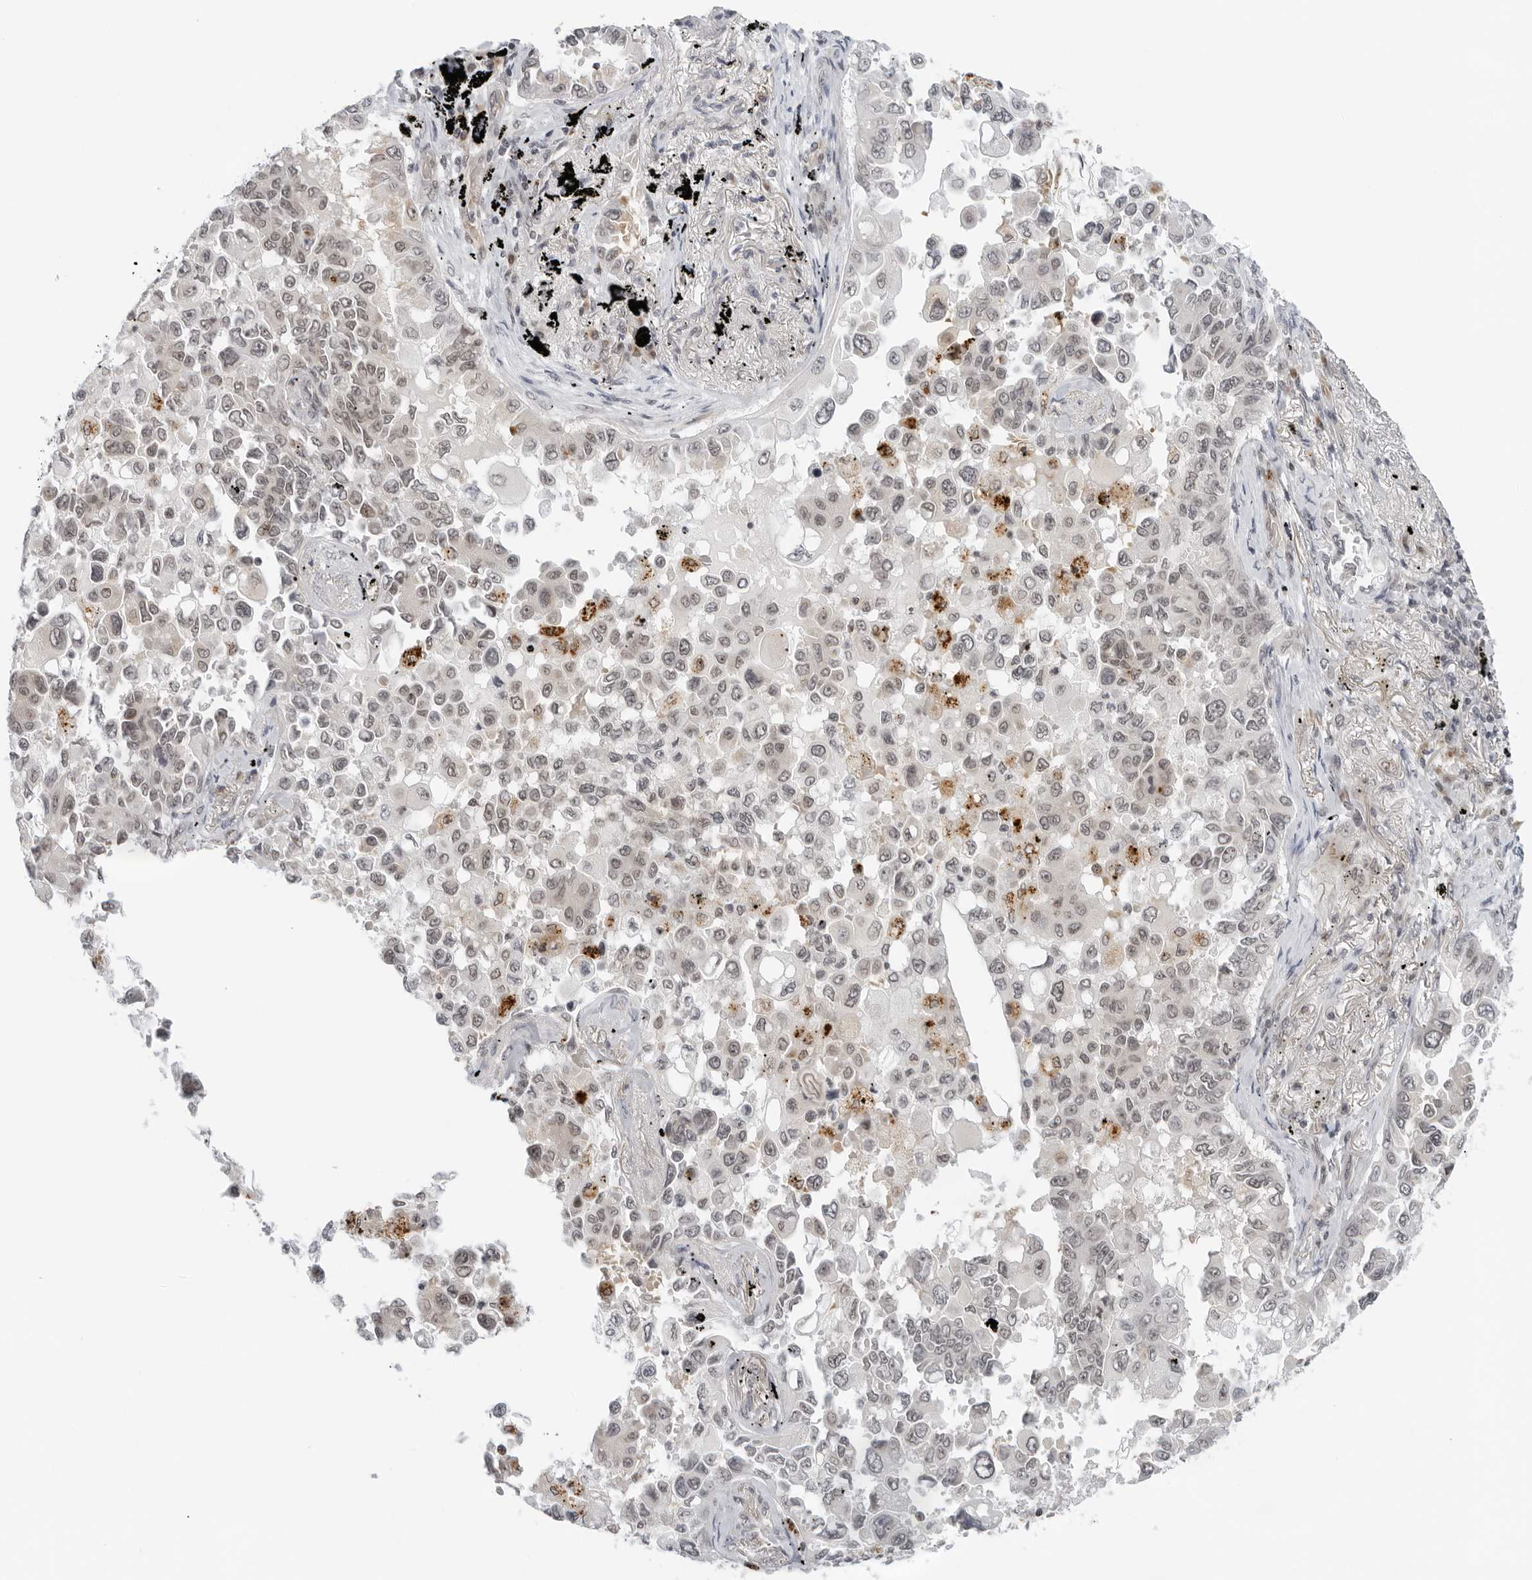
{"staining": {"intensity": "weak", "quantity": ">75%", "location": "nuclear"}, "tissue": "lung cancer", "cell_type": "Tumor cells", "image_type": "cancer", "snomed": [{"axis": "morphology", "description": "Adenocarcinoma, NOS"}, {"axis": "topography", "description": "Lung"}], "caption": "Lung cancer (adenocarcinoma) stained with a protein marker demonstrates weak staining in tumor cells.", "gene": "TOX4", "patient": {"sex": "female", "age": 67}}